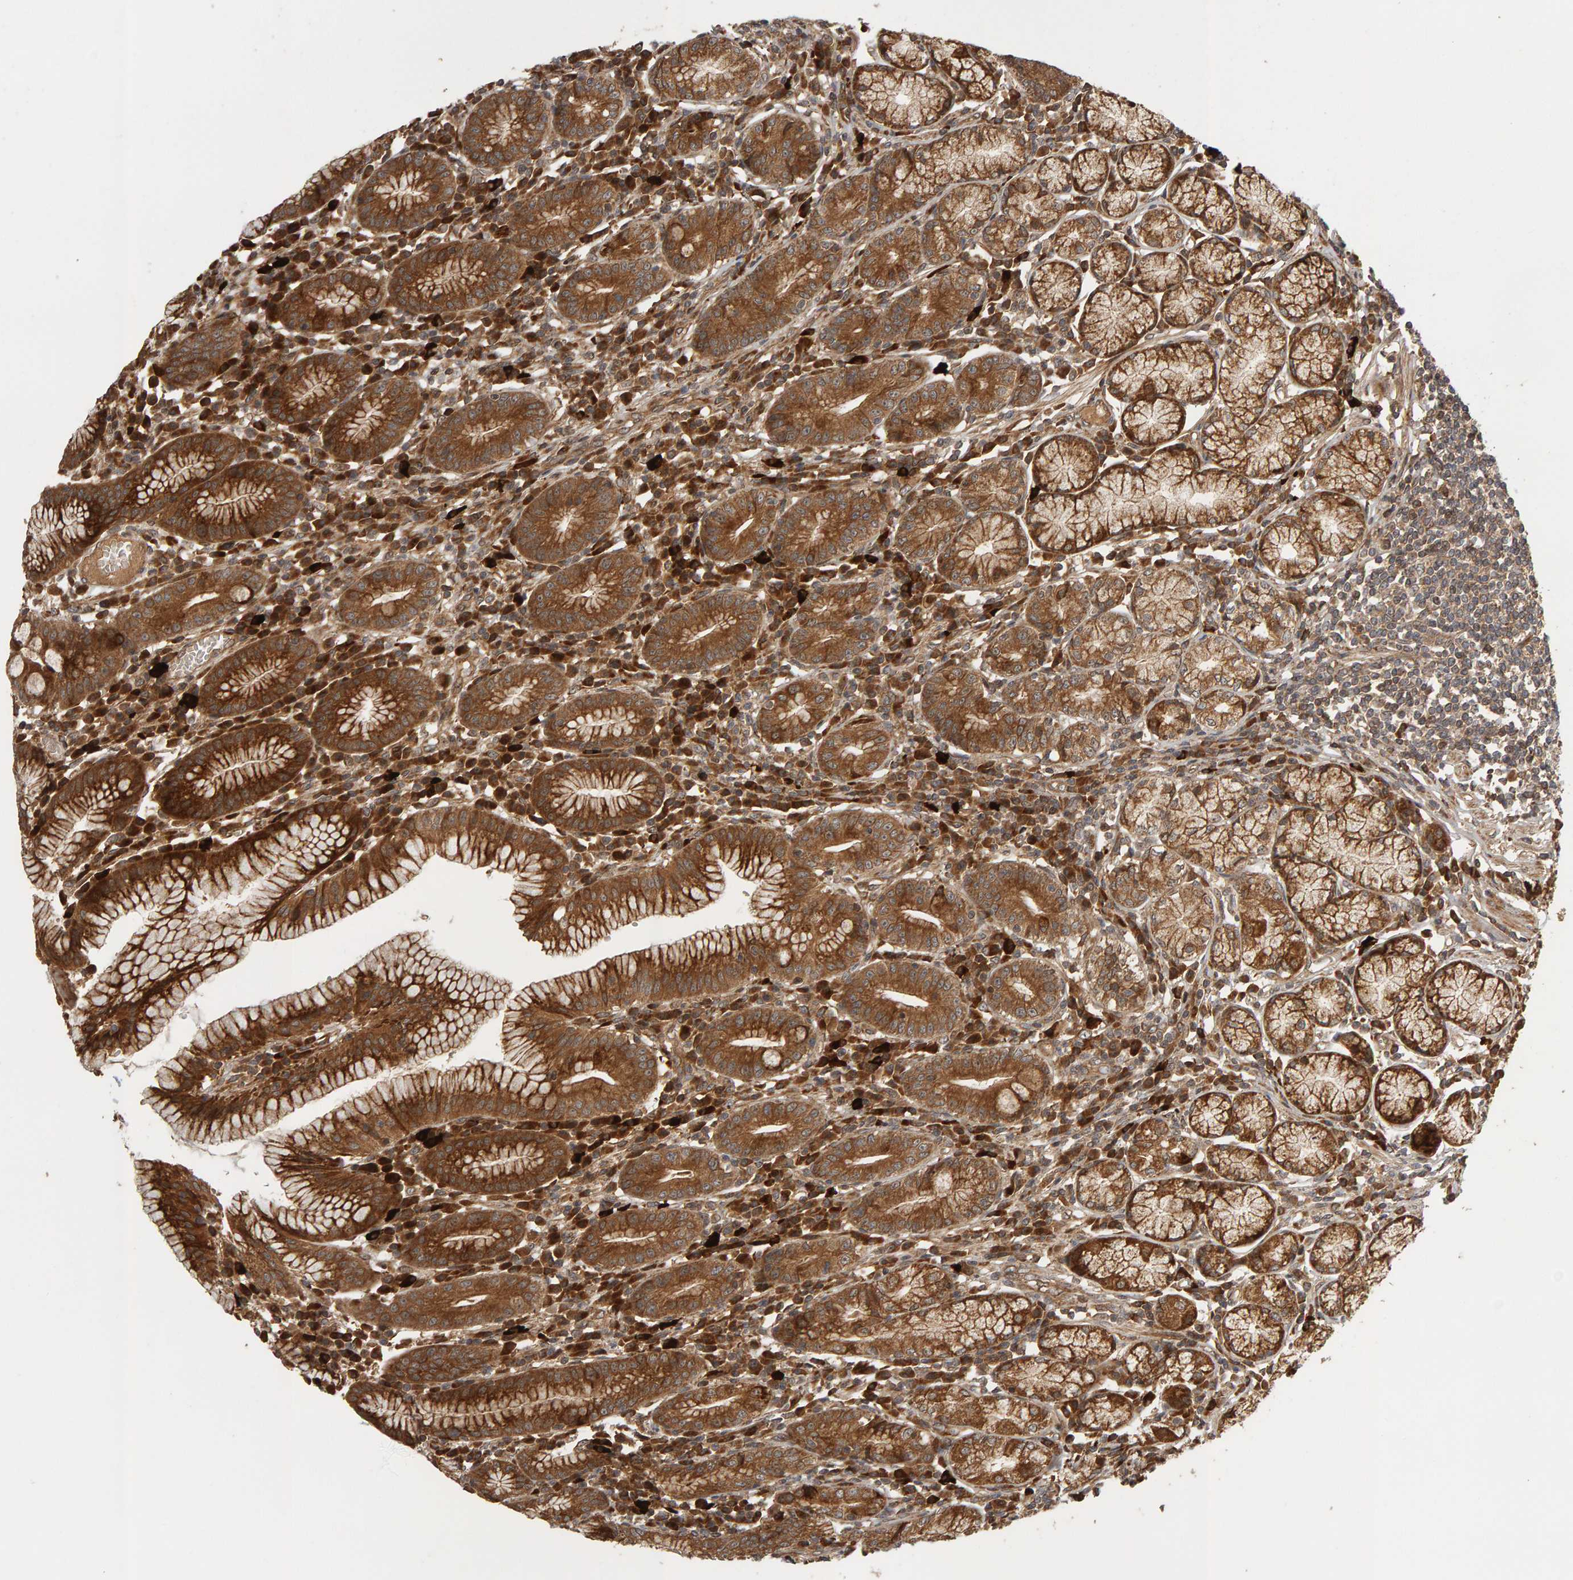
{"staining": {"intensity": "strong", "quantity": ">75%", "location": "cytoplasmic/membranous"}, "tissue": "stomach", "cell_type": "Glandular cells", "image_type": "normal", "snomed": [{"axis": "morphology", "description": "Normal tissue, NOS"}, {"axis": "topography", "description": "Stomach"}], "caption": "Immunohistochemistry micrograph of benign stomach stained for a protein (brown), which reveals high levels of strong cytoplasmic/membranous positivity in approximately >75% of glandular cells.", "gene": "ZFAND1", "patient": {"sex": "male", "age": 55}}